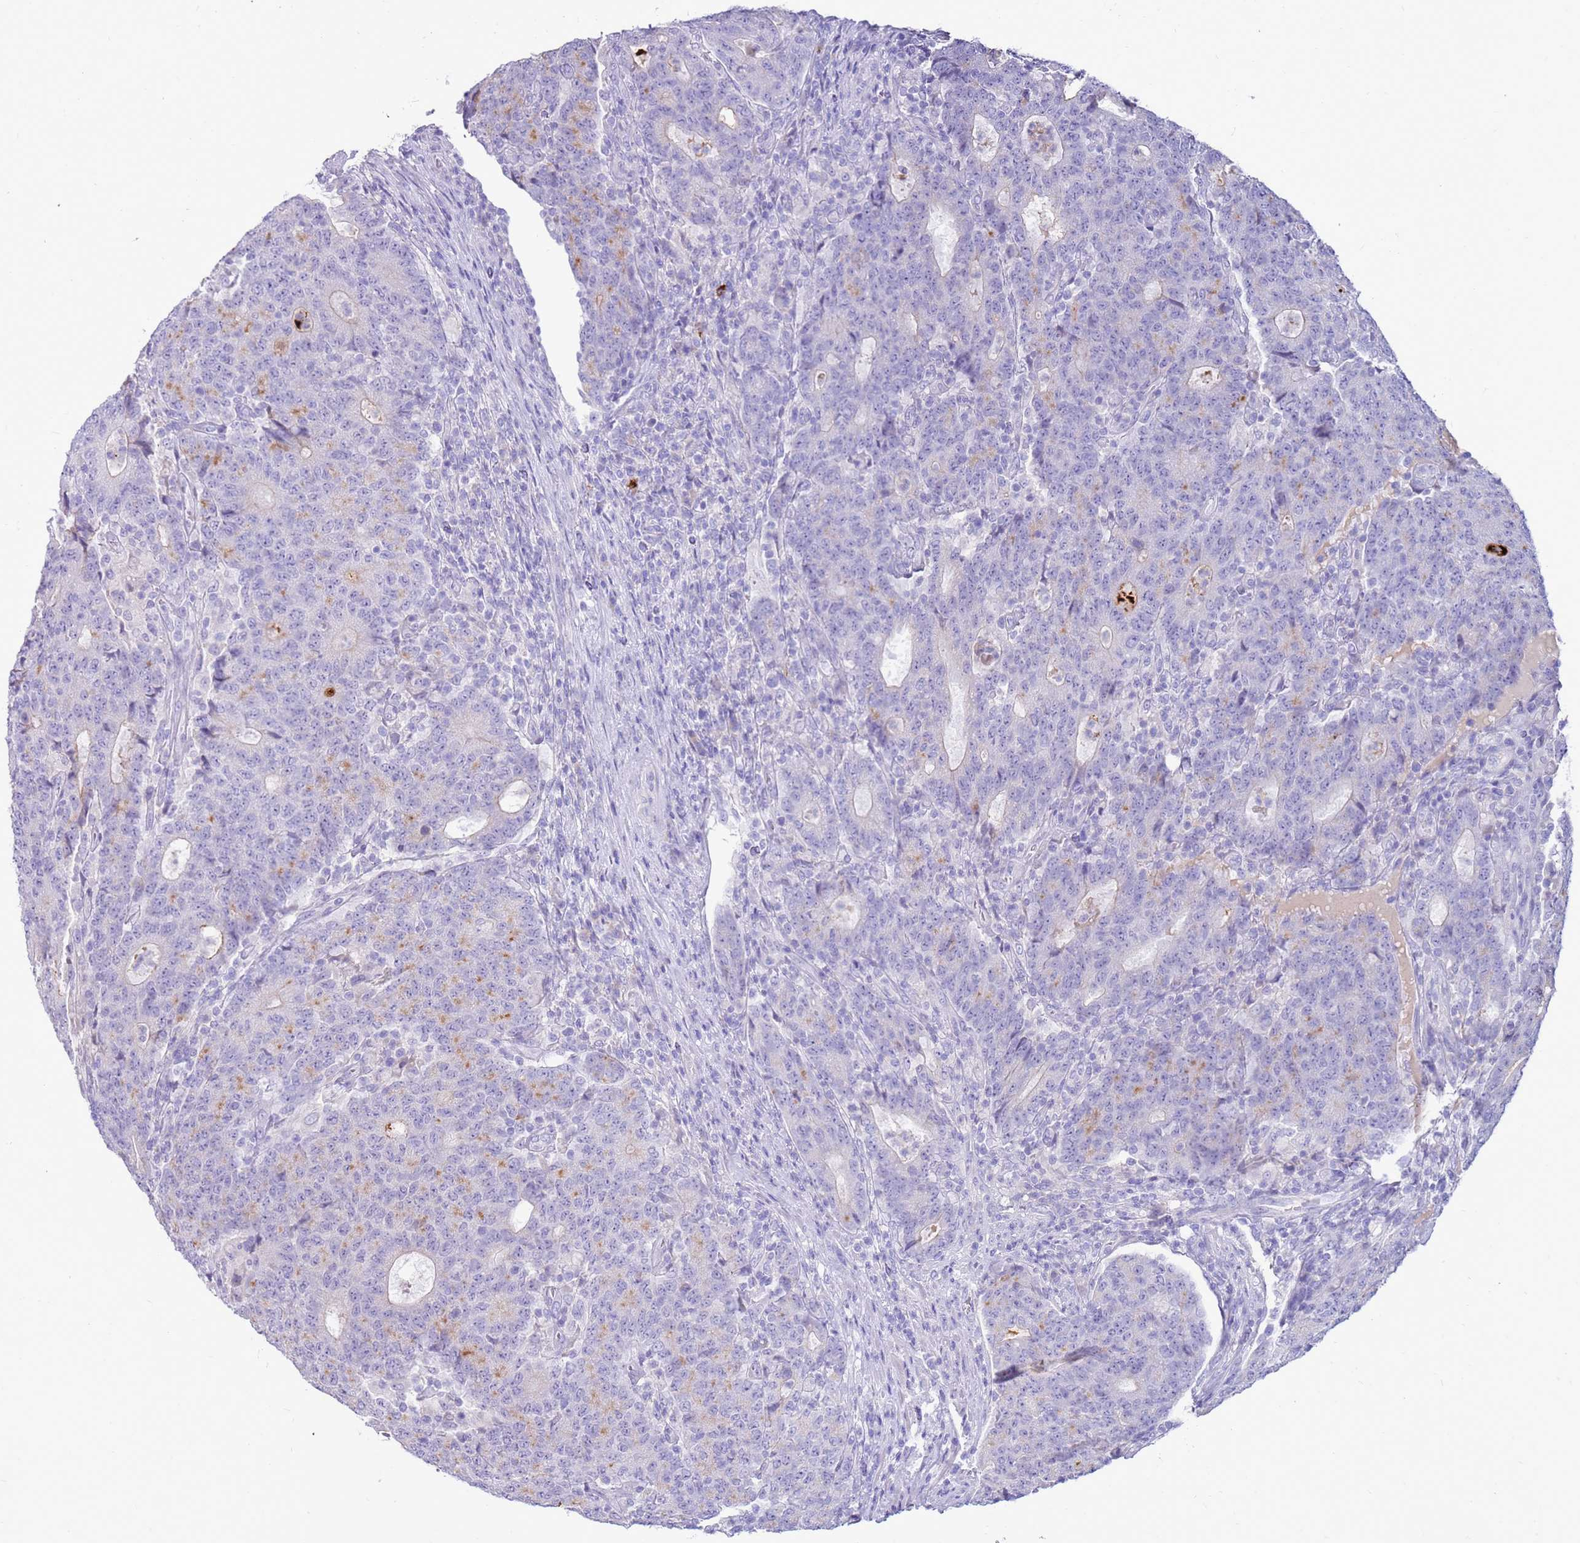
{"staining": {"intensity": "negative", "quantity": "none", "location": "none"}, "tissue": "colorectal cancer", "cell_type": "Tumor cells", "image_type": "cancer", "snomed": [{"axis": "morphology", "description": "Adenocarcinoma, NOS"}, {"axis": "topography", "description": "Colon"}], "caption": "Immunohistochemical staining of colorectal cancer shows no significant expression in tumor cells.", "gene": "EVPLL", "patient": {"sex": "female", "age": 75}}